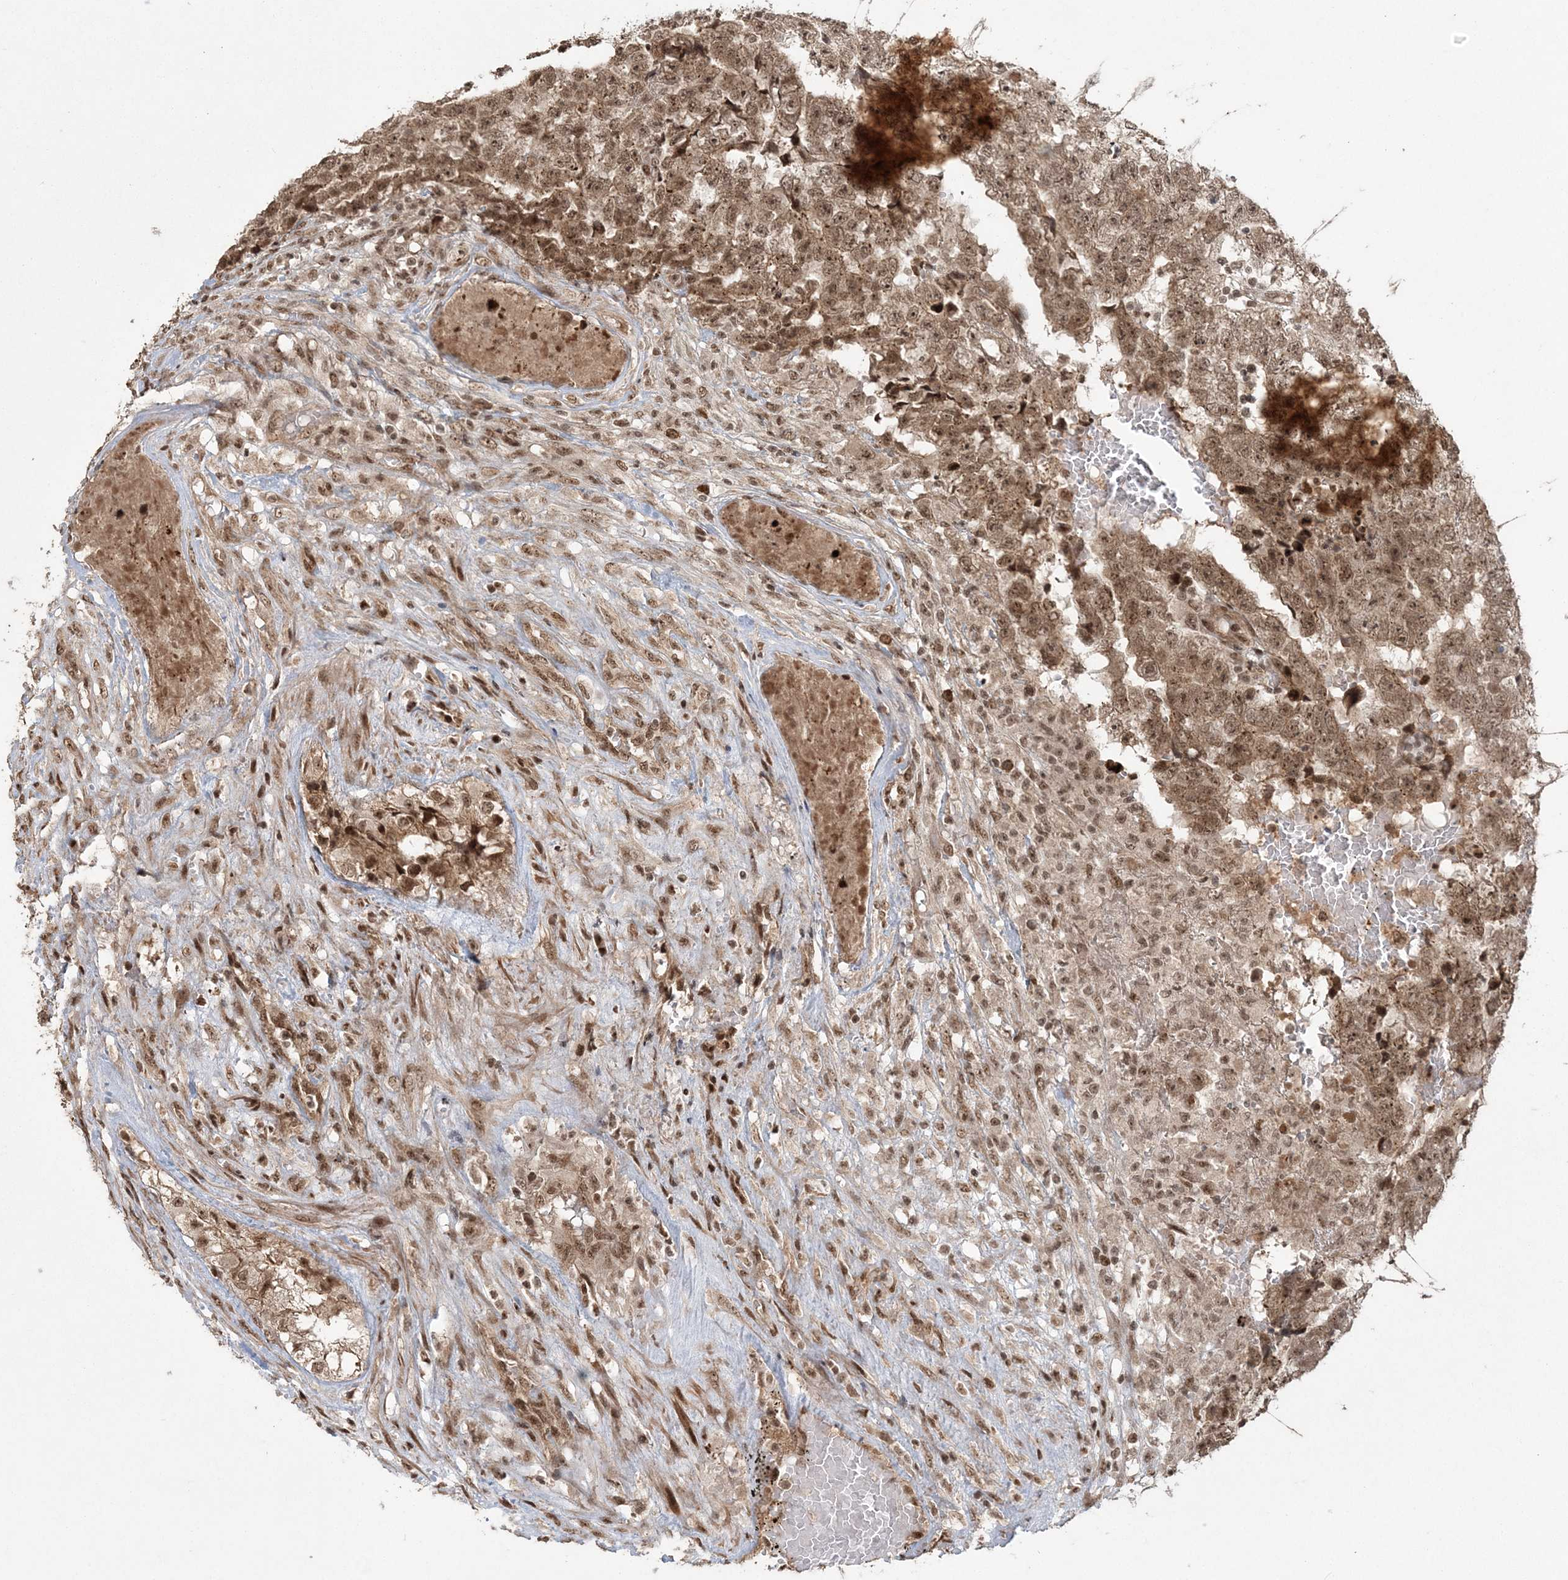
{"staining": {"intensity": "moderate", "quantity": ">75%", "location": "cytoplasmic/membranous,nuclear"}, "tissue": "testis cancer", "cell_type": "Tumor cells", "image_type": "cancer", "snomed": [{"axis": "morphology", "description": "Carcinoma, Embryonal, NOS"}, {"axis": "topography", "description": "Testis"}], "caption": "Brown immunohistochemical staining in human embryonal carcinoma (testis) shows moderate cytoplasmic/membranous and nuclear staining in approximately >75% of tumor cells. The staining was performed using DAB, with brown indicating positive protein expression. Nuclei are stained blue with hematoxylin.", "gene": "EPB41L4A", "patient": {"sex": "male", "age": 25}}